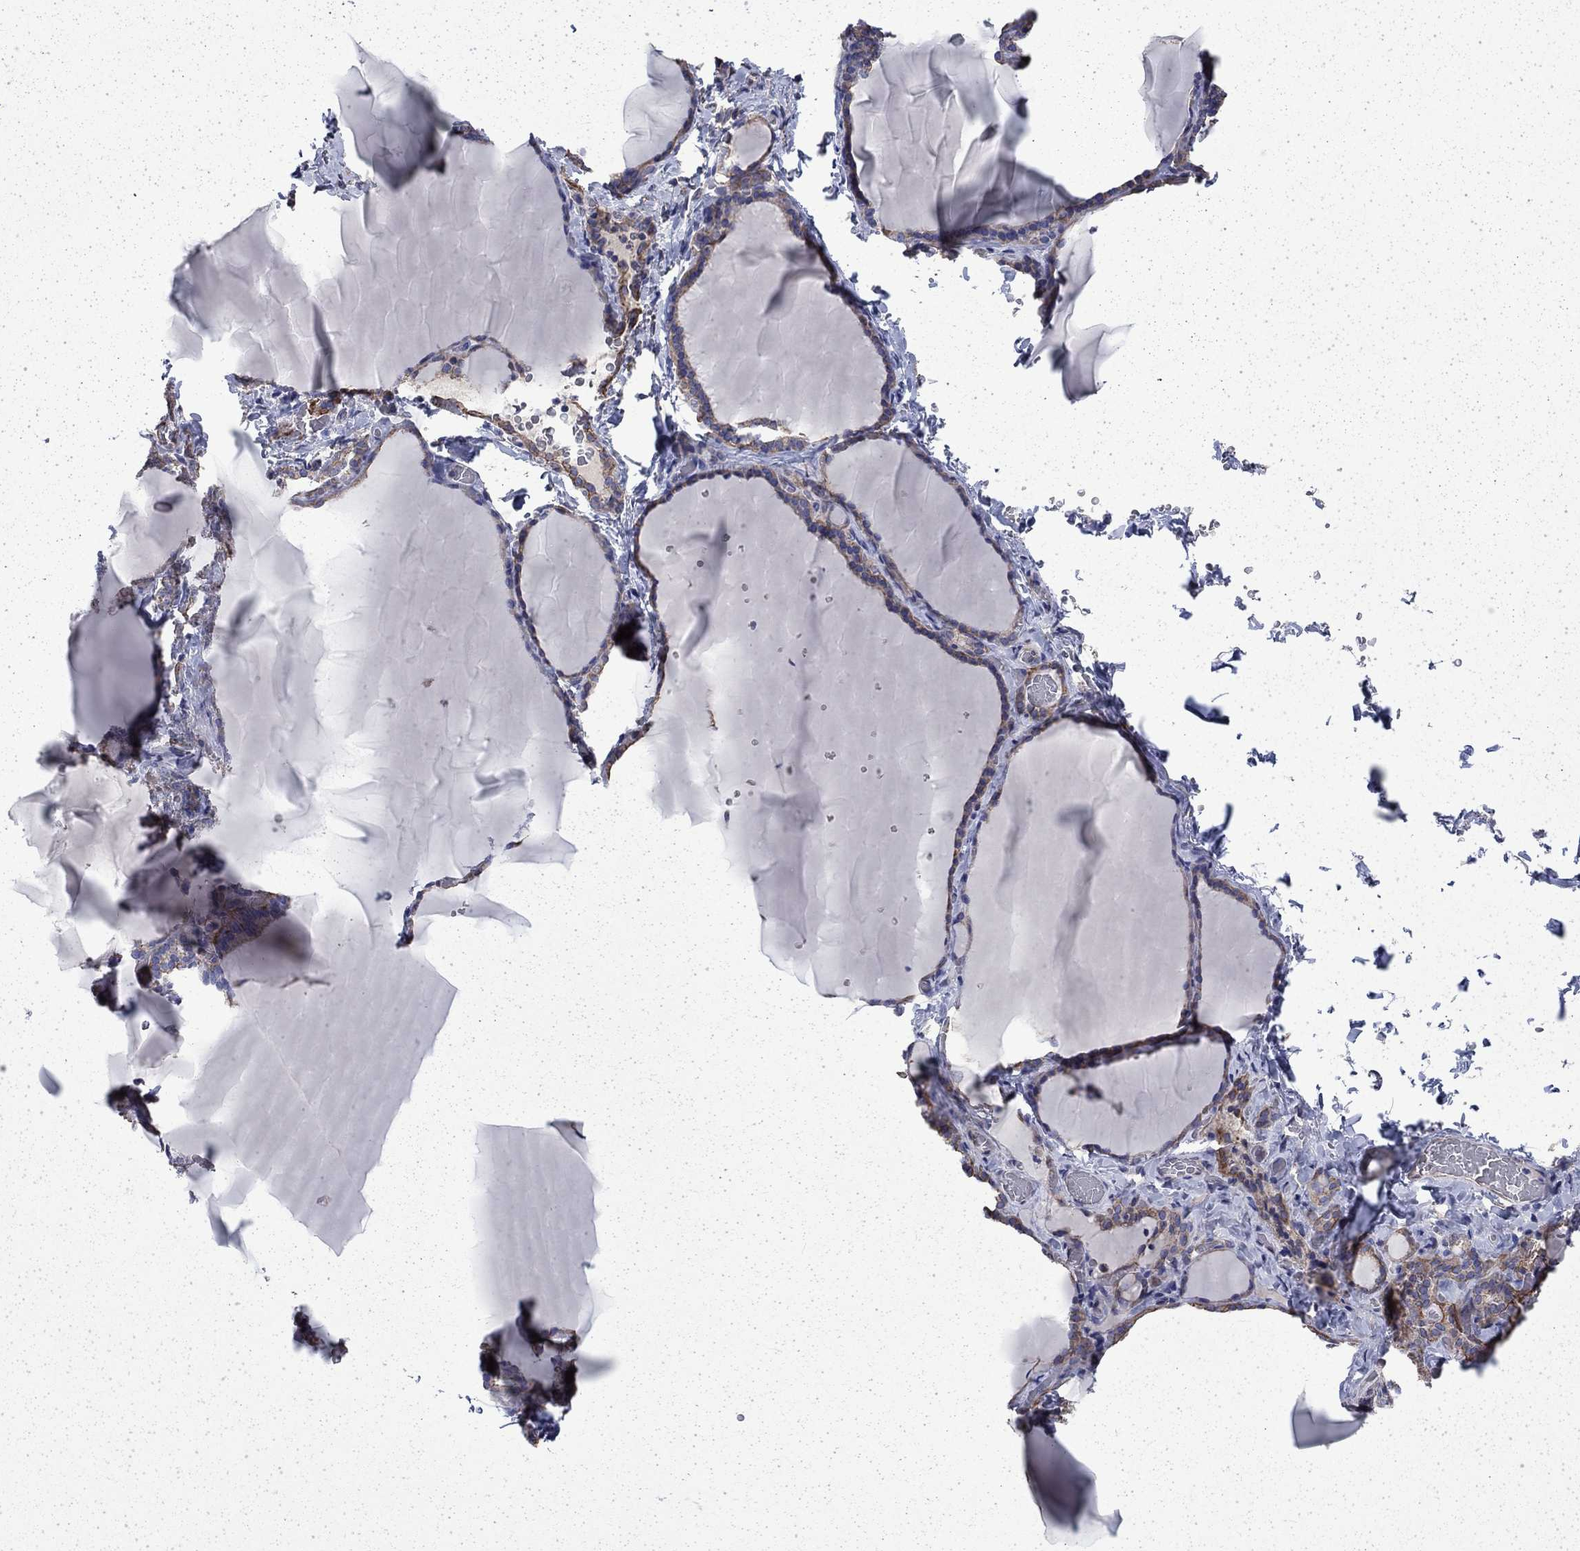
{"staining": {"intensity": "moderate", "quantity": "<25%", "location": "cytoplasmic/membranous"}, "tissue": "thyroid gland", "cell_type": "Glandular cells", "image_type": "normal", "snomed": [{"axis": "morphology", "description": "Normal tissue, NOS"}, {"axis": "morphology", "description": "Hyperplasia, NOS"}, {"axis": "topography", "description": "Thyroid gland"}], "caption": "Glandular cells demonstrate moderate cytoplasmic/membranous staining in about <25% of cells in normal thyroid gland.", "gene": "DTNA", "patient": {"sex": "female", "age": 27}}